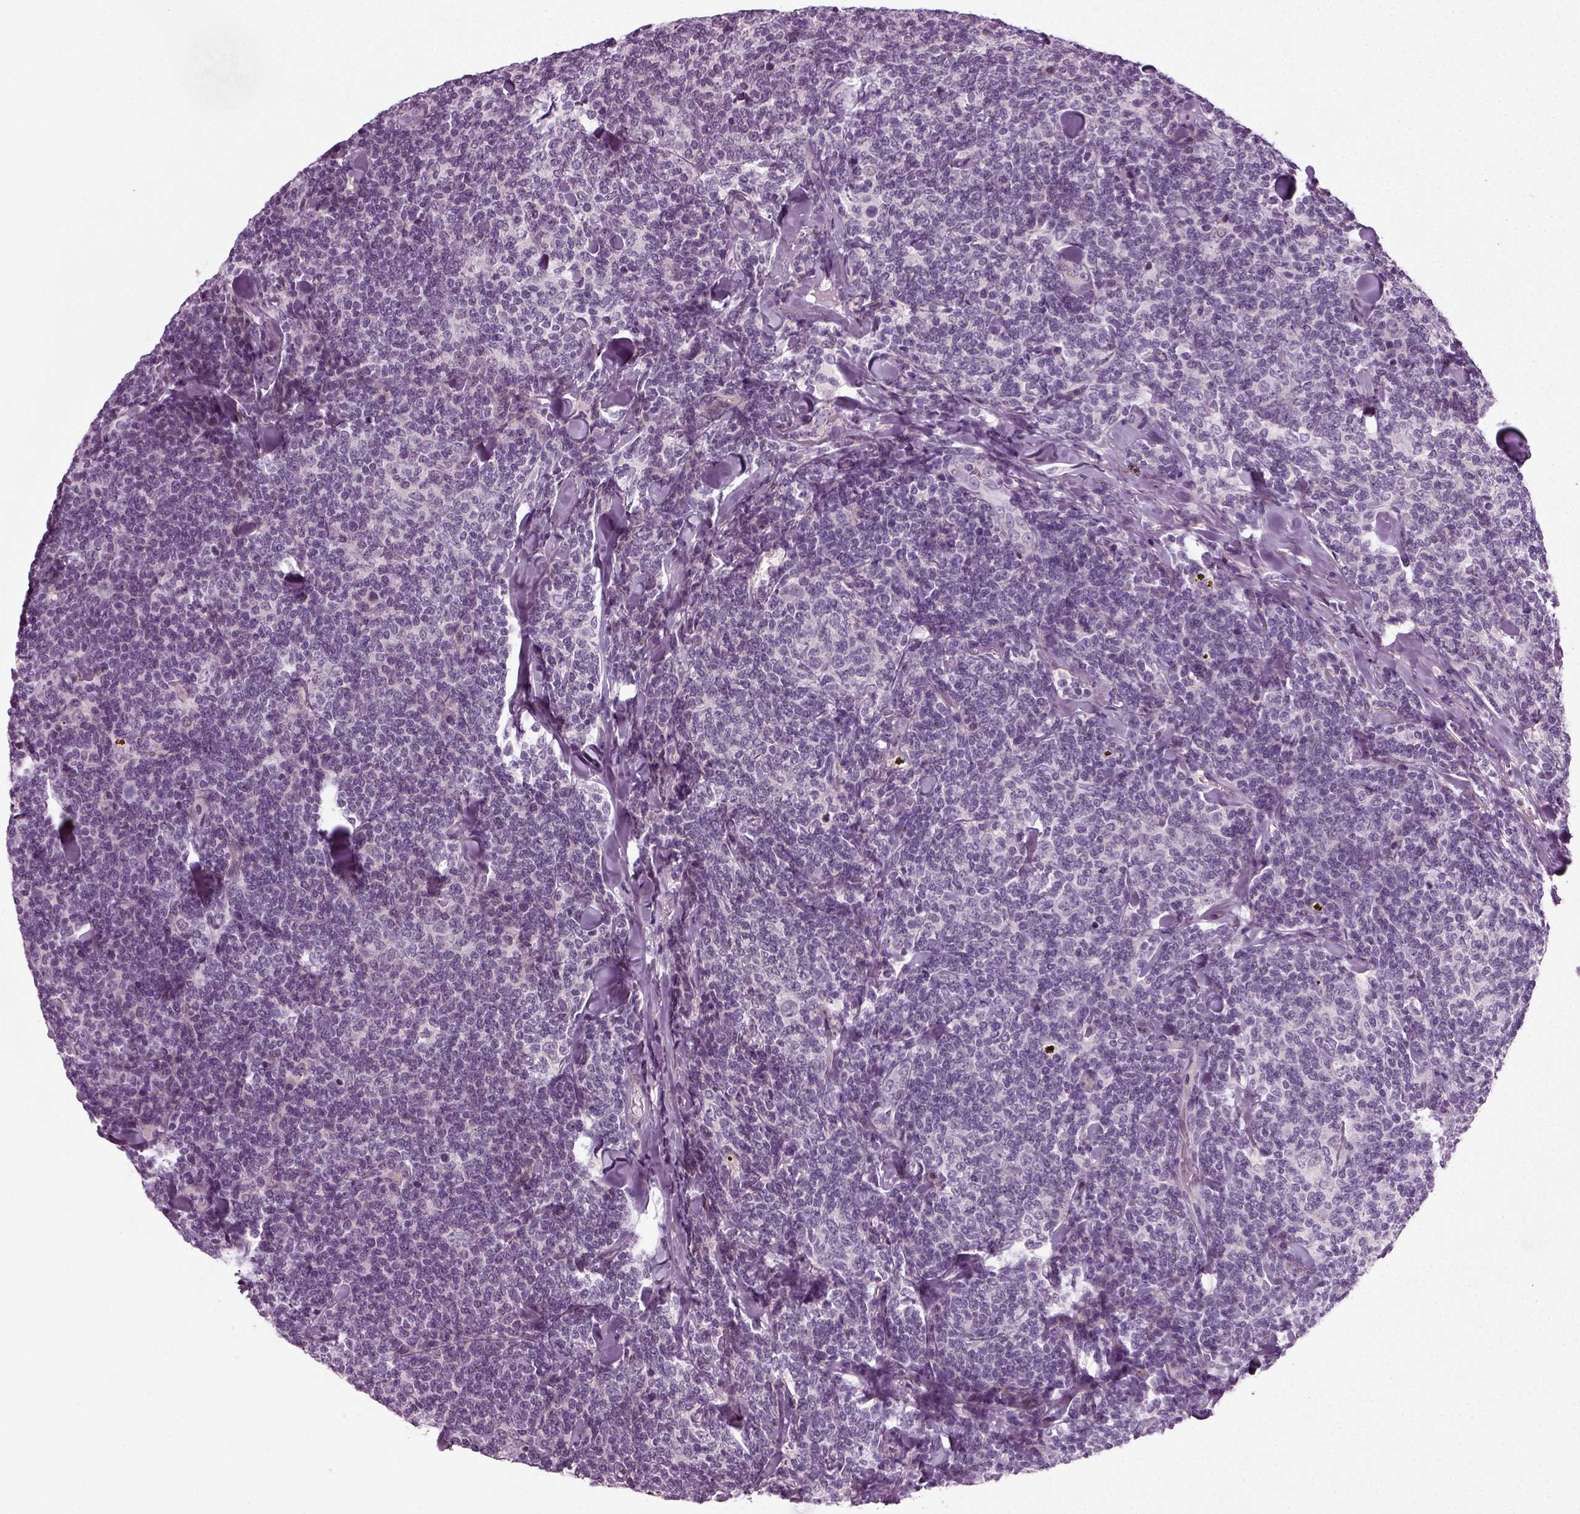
{"staining": {"intensity": "negative", "quantity": "none", "location": "none"}, "tissue": "lymphoma", "cell_type": "Tumor cells", "image_type": "cancer", "snomed": [{"axis": "morphology", "description": "Malignant lymphoma, non-Hodgkin's type, Low grade"}, {"axis": "topography", "description": "Lymph node"}], "caption": "Immunohistochemical staining of human low-grade malignant lymphoma, non-Hodgkin's type exhibits no significant expression in tumor cells. The staining was performed using DAB (3,3'-diaminobenzidine) to visualize the protein expression in brown, while the nuclei were stained in blue with hematoxylin (Magnification: 20x).", "gene": "SCG5", "patient": {"sex": "female", "age": 56}}